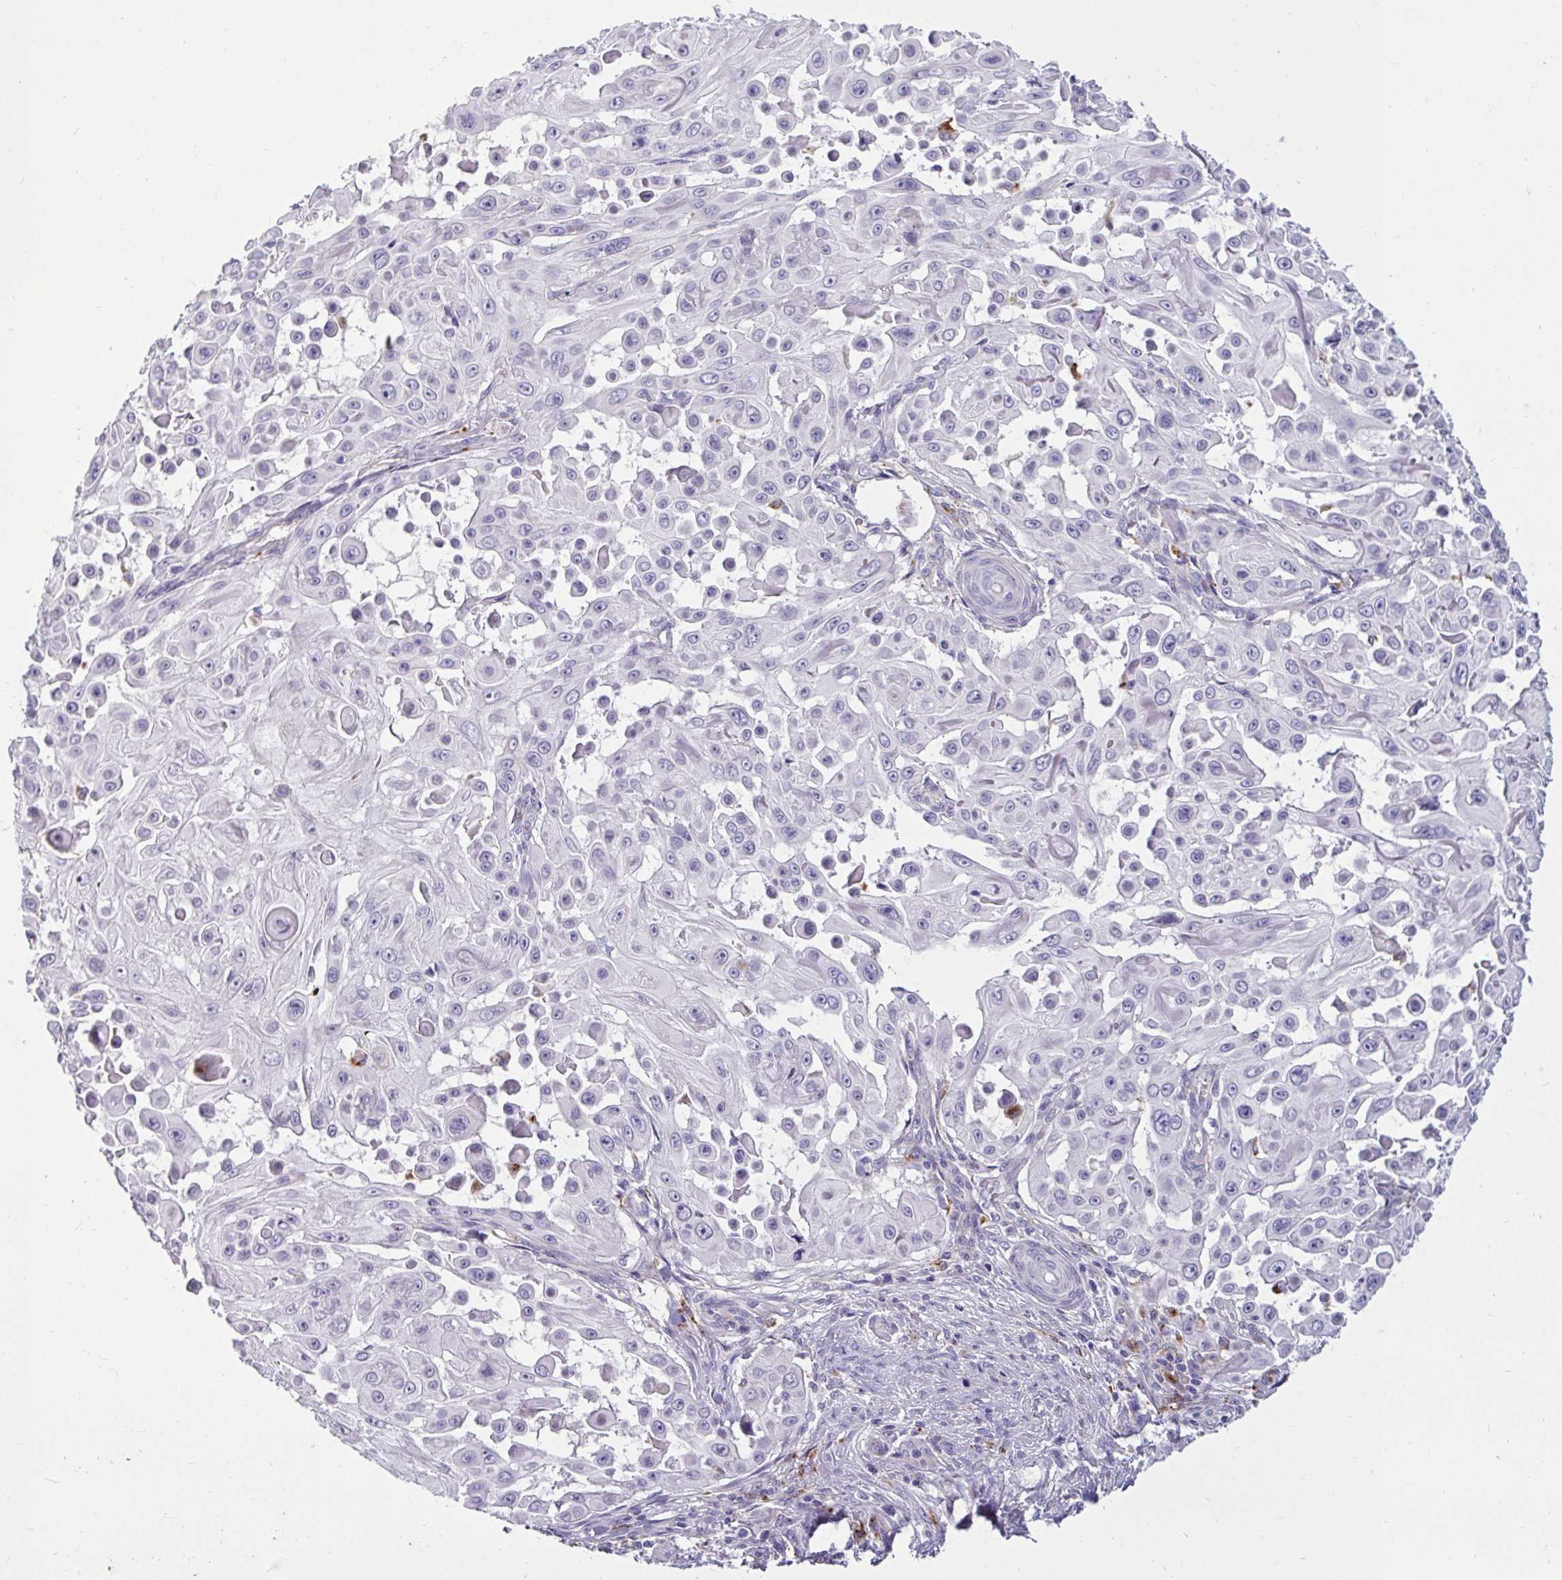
{"staining": {"intensity": "negative", "quantity": "none", "location": "none"}, "tissue": "skin cancer", "cell_type": "Tumor cells", "image_type": "cancer", "snomed": [{"axis": "morphology", "description": "Squamous cell carcinoma, NOS"}, {"axis": "topography", "description": "Skin"}], "caption": "Immunohistochemical staining of squamous cell carcinoma (skin) shows no significant staining in tumor cells.", "gene": "CTSZ", "patient": {"sex": "male", "age": 91}}